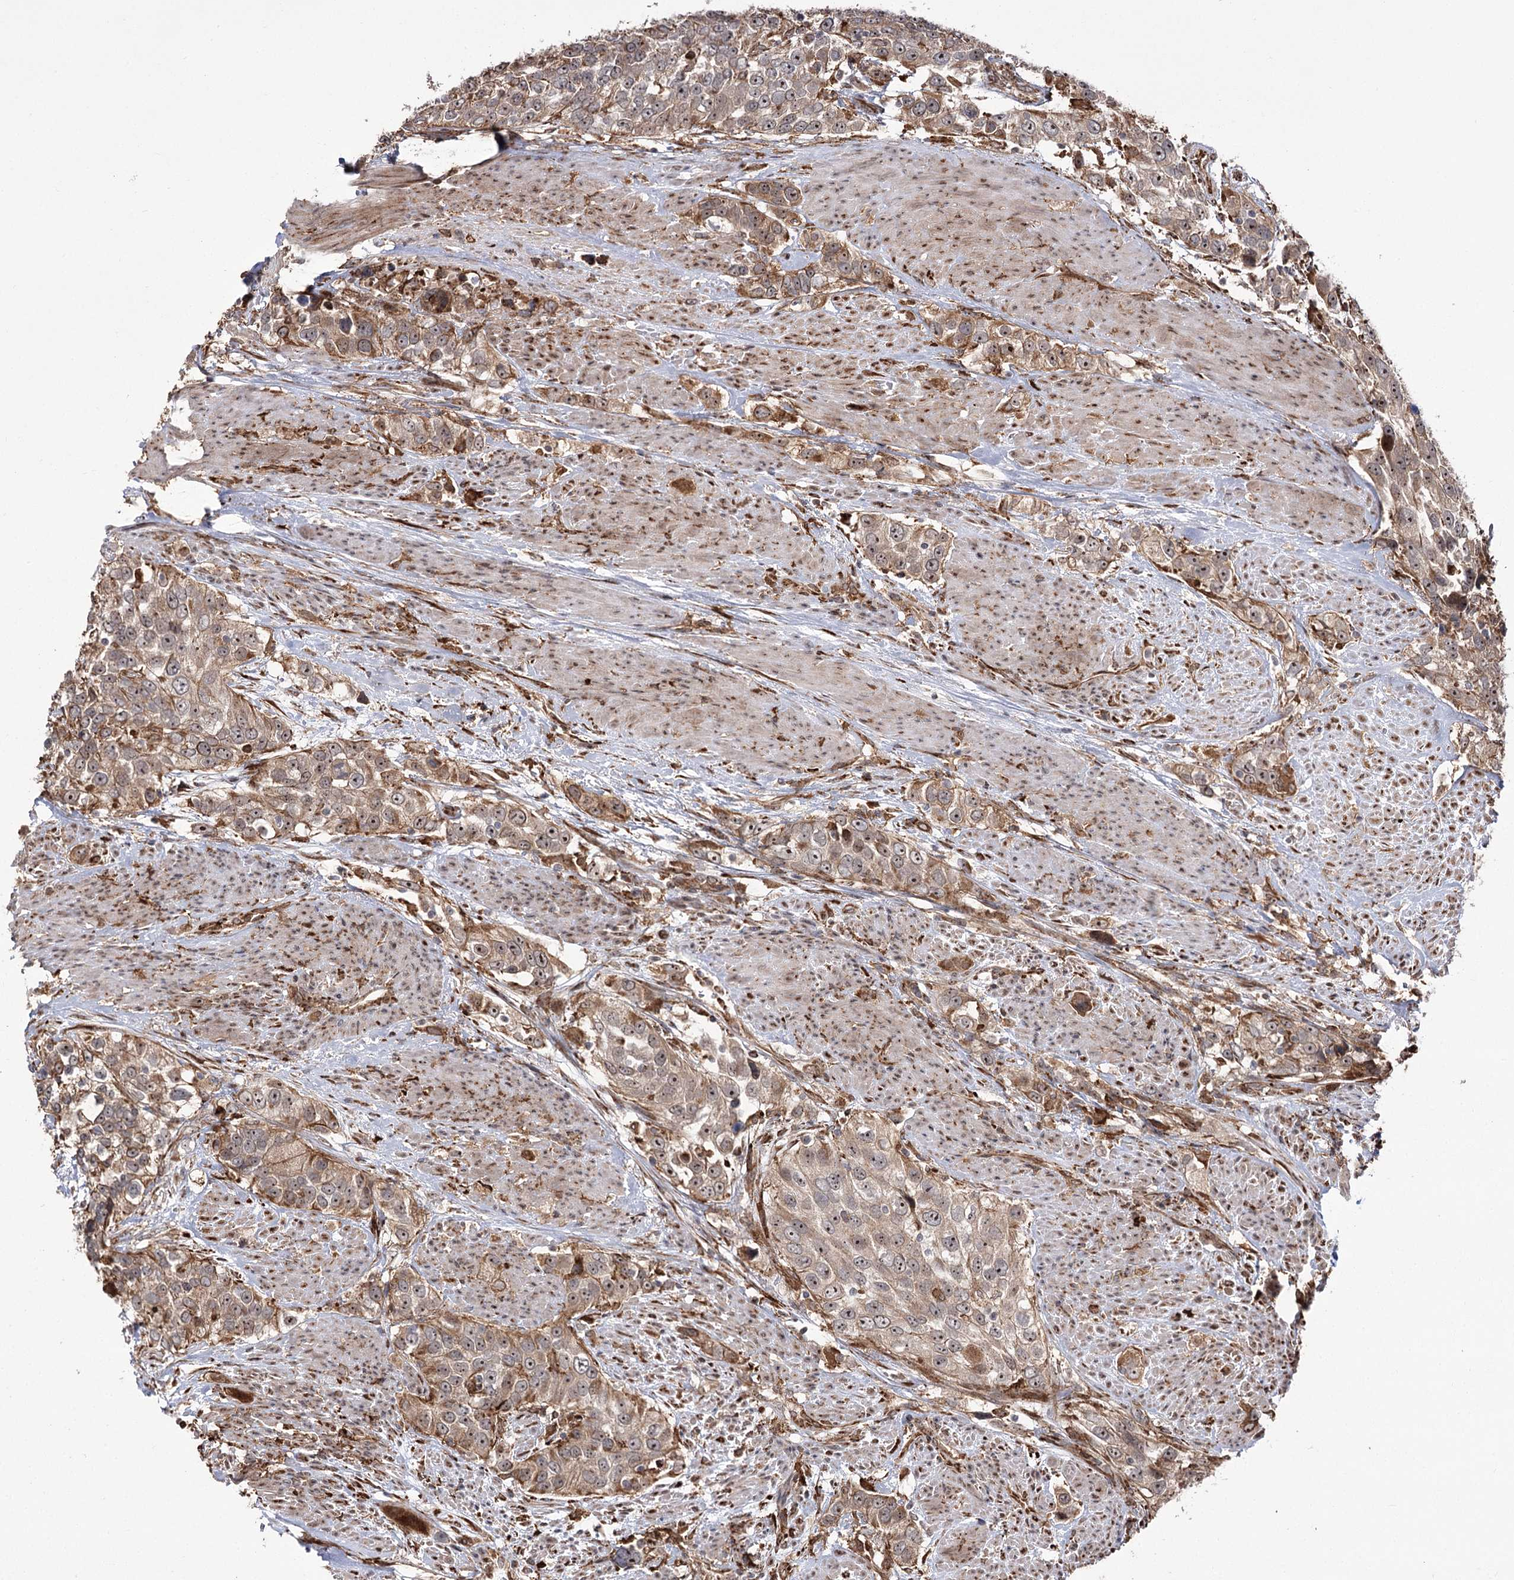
{"staining": {"intensity": "moderate", "quantity": ">75%", "location": "cytoplasmic/membranous,nuclear"}, "tissue": "urothelial cancer", "cell_type": "Tumor cells", "image_type": "cancer", "snomed": [{"axis": "morphology", "description": "Urothelial carcinoma, High grade"}, {"axis": "topography", "description": "Urinary bladder"}], "caption": "IHC (DAB) staining of urothelial cancer demonstrates moderate cytoplasmic/membranous and nuclear protein expression in approximately >75% of tumor cells. (brown staining indicates protein expression, while blue staining denotes nuclei).", "gene": "FANCL", "patient": {"sex": "female", "age": 80}}